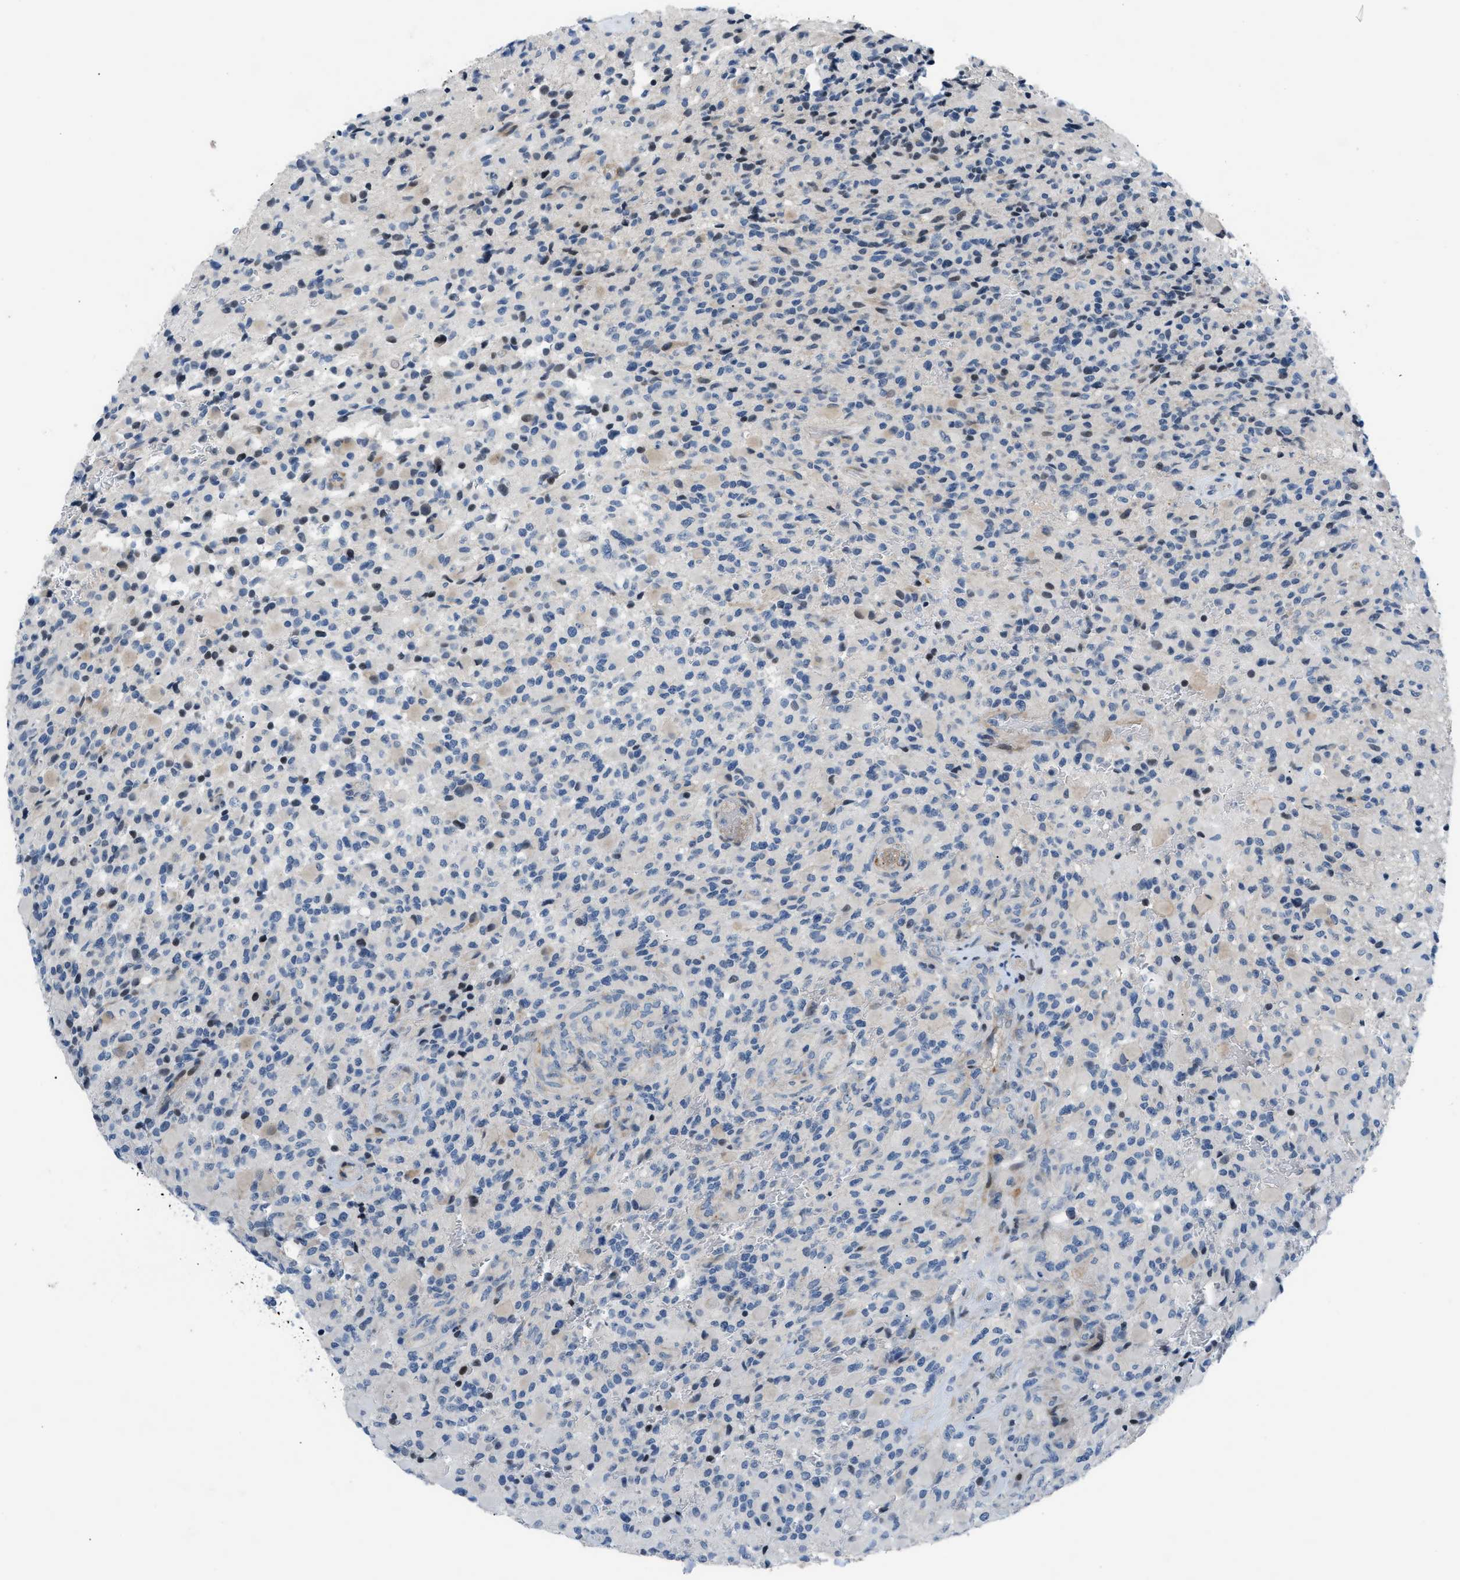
{"staining": {"intensity": "weak", "quantity": "<25%", "location": "cytoplasmic/membranous"}, "tissue": "glioma", "cell_type": "Tumor cells", "image_type": "cancer", "snomed": [{"axis": "morphology", "description": "Glioma, malignant, High grade"}, {"axis": "topography", "description": "Brain"}], "caption": "This is an immunohistochemistry photomicrograph of human malignant high-grade glioma. There is no expression in tumor cells.", "gene": "FDCSP", "patient": {"sex": "male", "age": 71}}